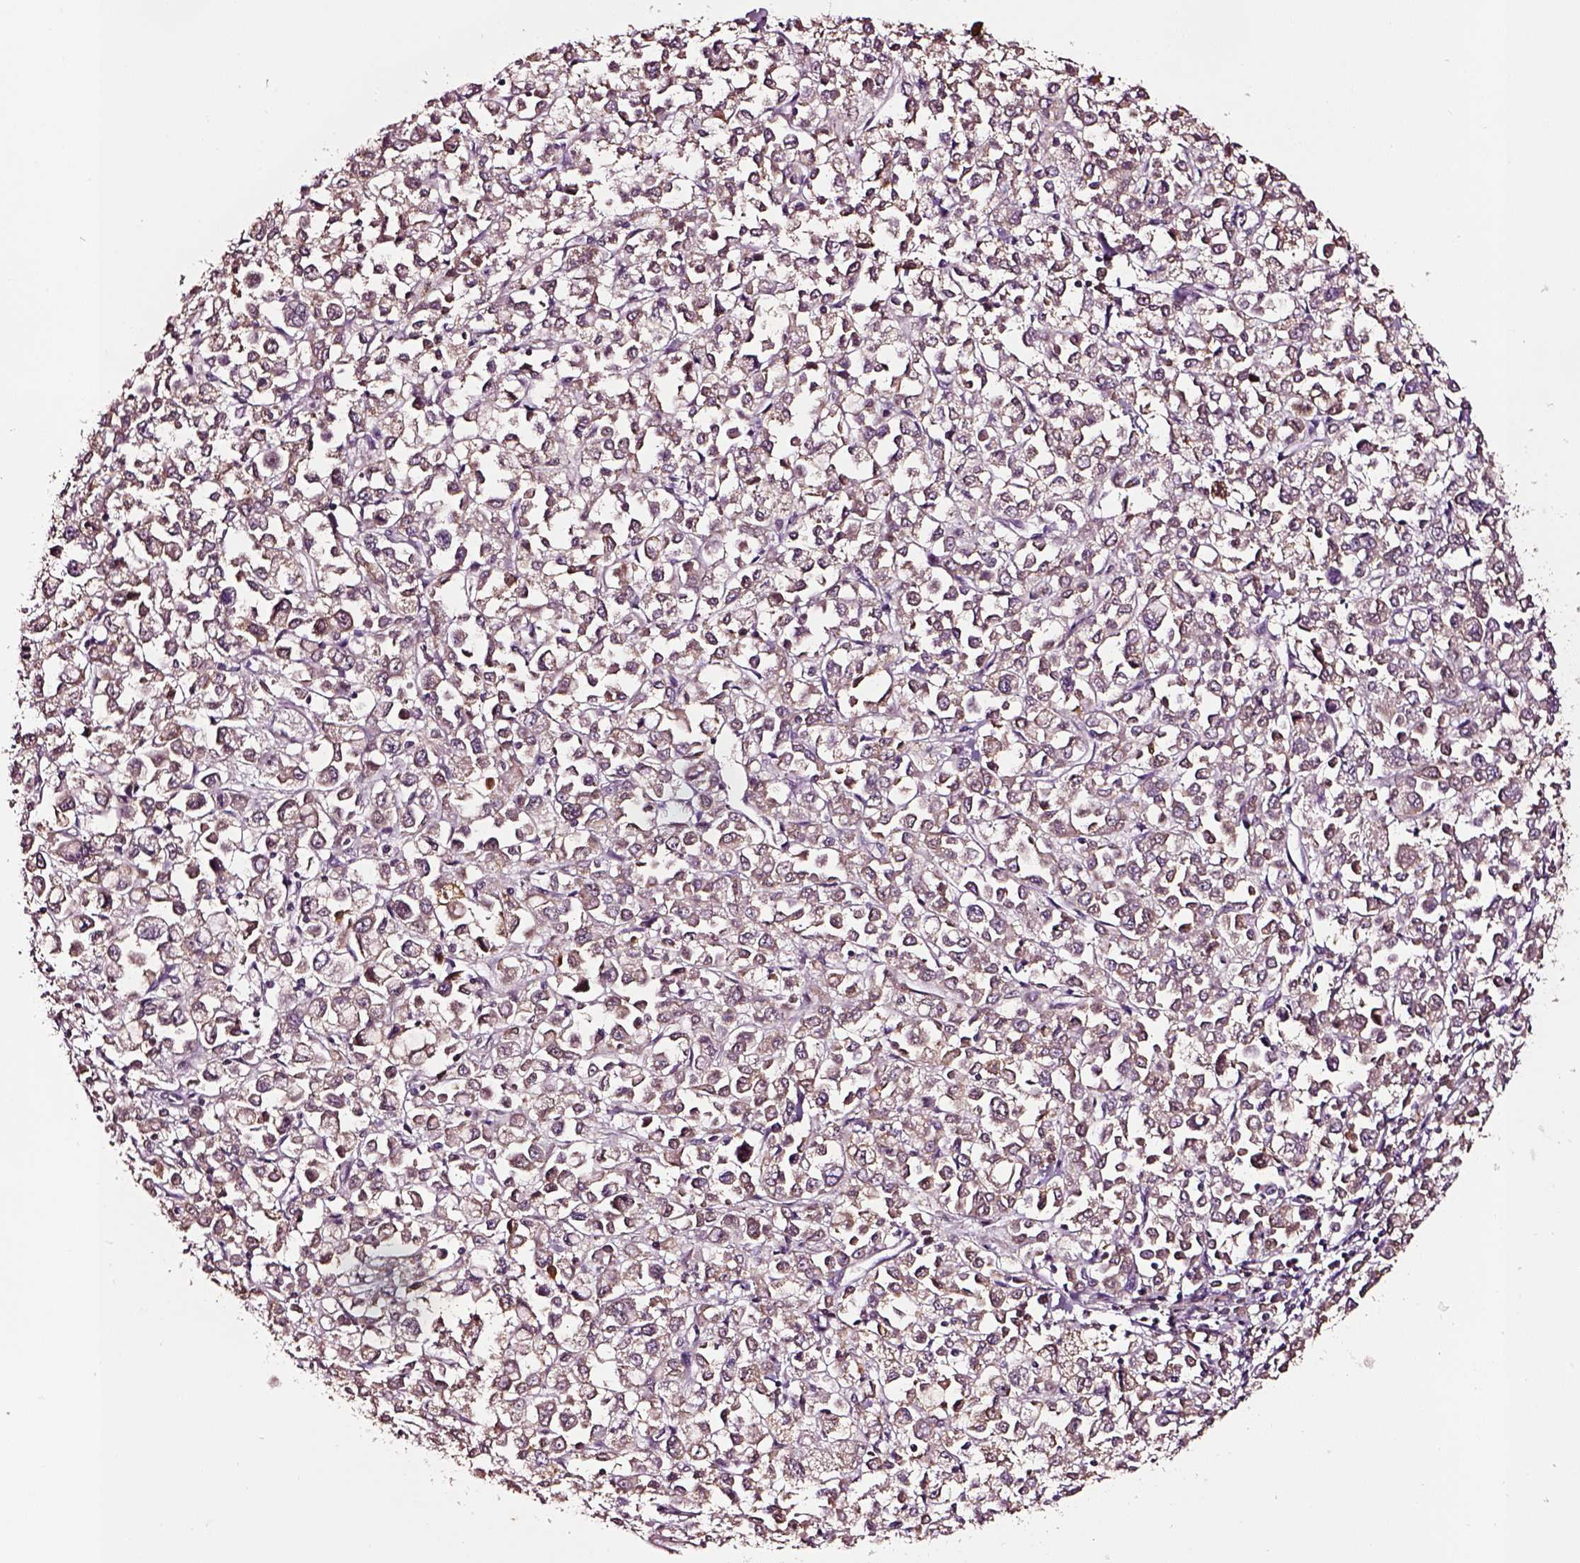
{"staining": {"intensity": "weak", "quantity": "25%-75%", "location": "cytoplasmic/membranous"}, "tissue": "stomach cancer", "cell_type": "Tumor cells", "image_type": "cancer", "snomed": [{"axis": "morphology", "description": "Adenocarcinoma, NOS"}, {"axis": "topography", "description": "Stomach, upper"}], "caption": "Tumor cells display low levels of weak cytoplasmic/membranous positivity in about 25%-75% of cells in human stomach cancer.", "gene": "TF", "patient": {"sex": "male", "age": 70}}